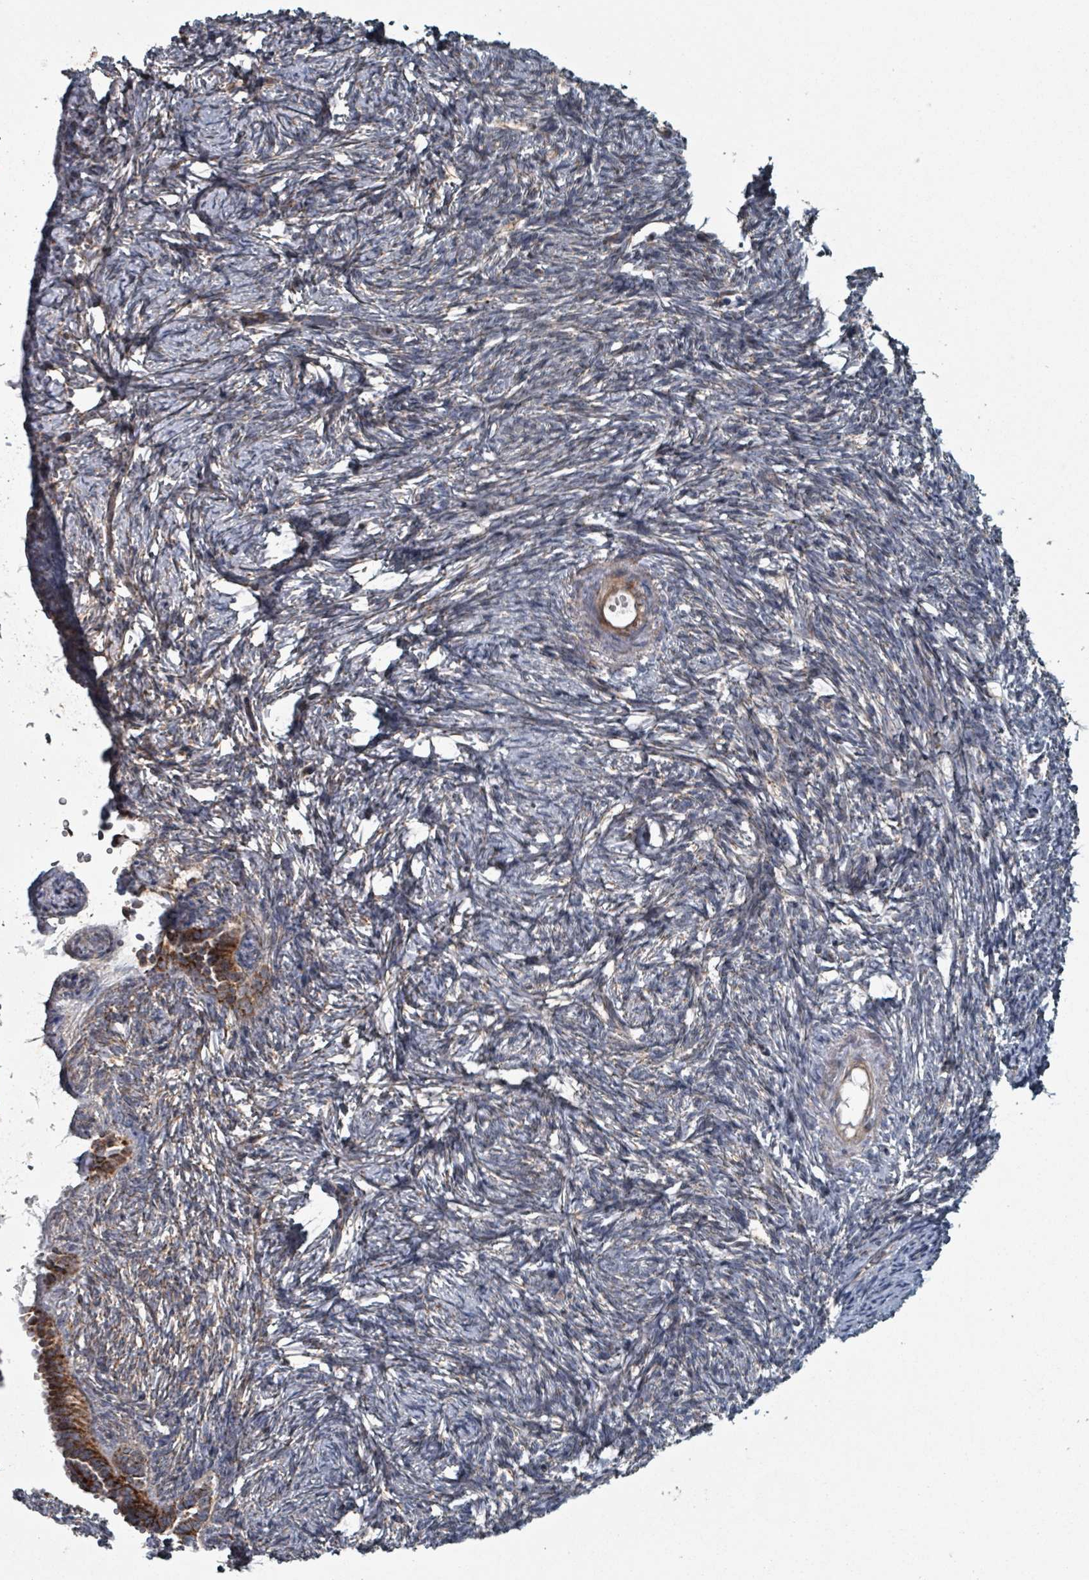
{"staining": {"intensity": "moderate", "quantity": ">75%", "location": "cytoplasmic/membranous"}, "tissue": "ovary", "cell_type": "Follicle cells", "image_type": "normal", "snomed": [{"axis": "morphology", "description": "Normal tissue, NOS"}, {"axis": "topography", "description": "Ovary"}], "caption": "Unremarkable ovary shows moderate cytoplasmic/membranous expression in about >75% of follicle cells, visualized by immunohistochemistry.", "gene": "MRPL4", "patient": {"sex": "female", "age": 51}}